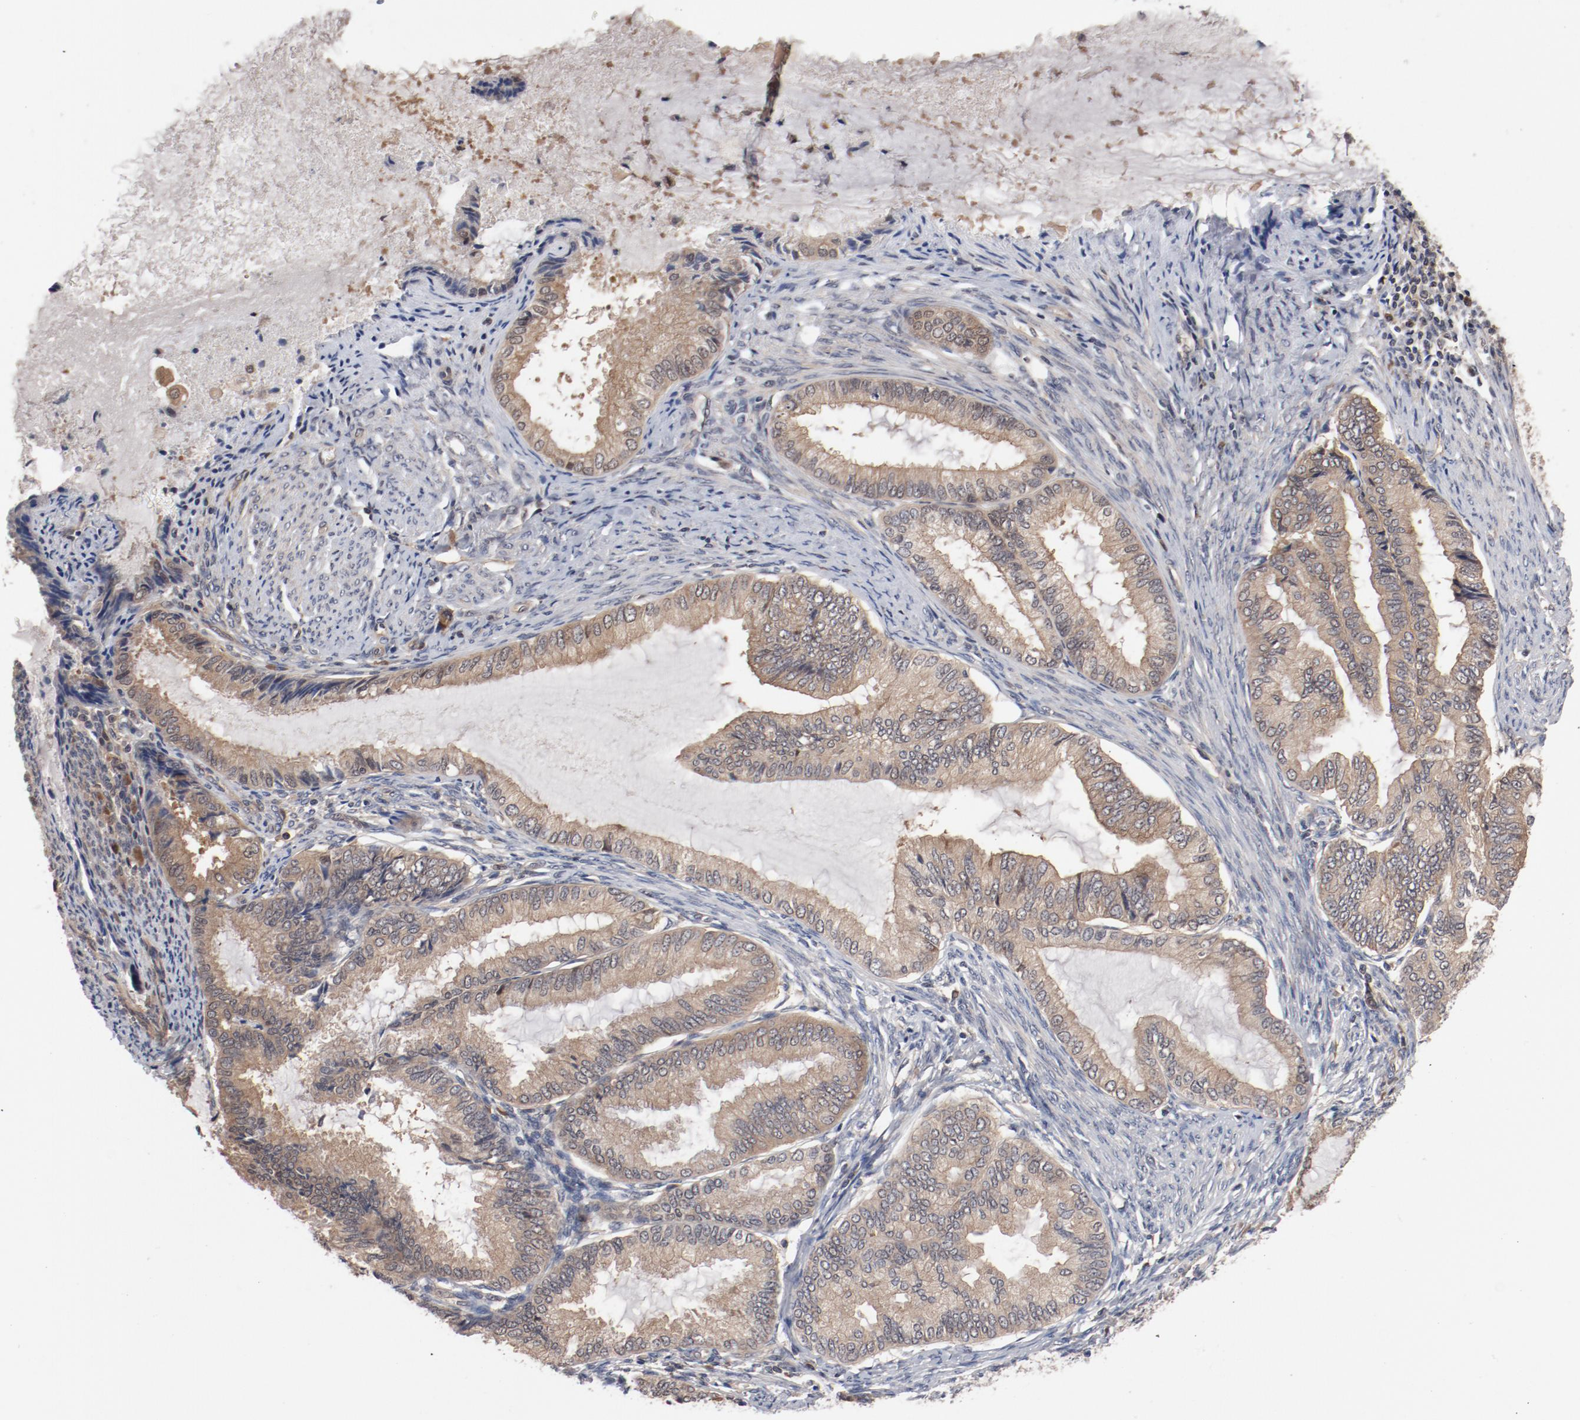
{"staining": {"intensity": "negative", "quantity": "none", "location": "none"}, "tissue": "endometrial cancer", "cell_type": "Tumor cells", "image_type": "cancer", "snomed": [{"axis": "morphology", "description": "Adenocarcinoma, NOS"}, {"axis": "topography", "description": "Endometrium"}], "caption": "Tumor cells show no significant protein staining in adenocarcinoma (endometrial). The staining is performed using DAB (3,3'-diaminobenzidine) brown chromogen with nuclei counter-stained in using hematoxylin.", "gene": "PITPNM2", "patient": {"sex": "female", "age": 86}}